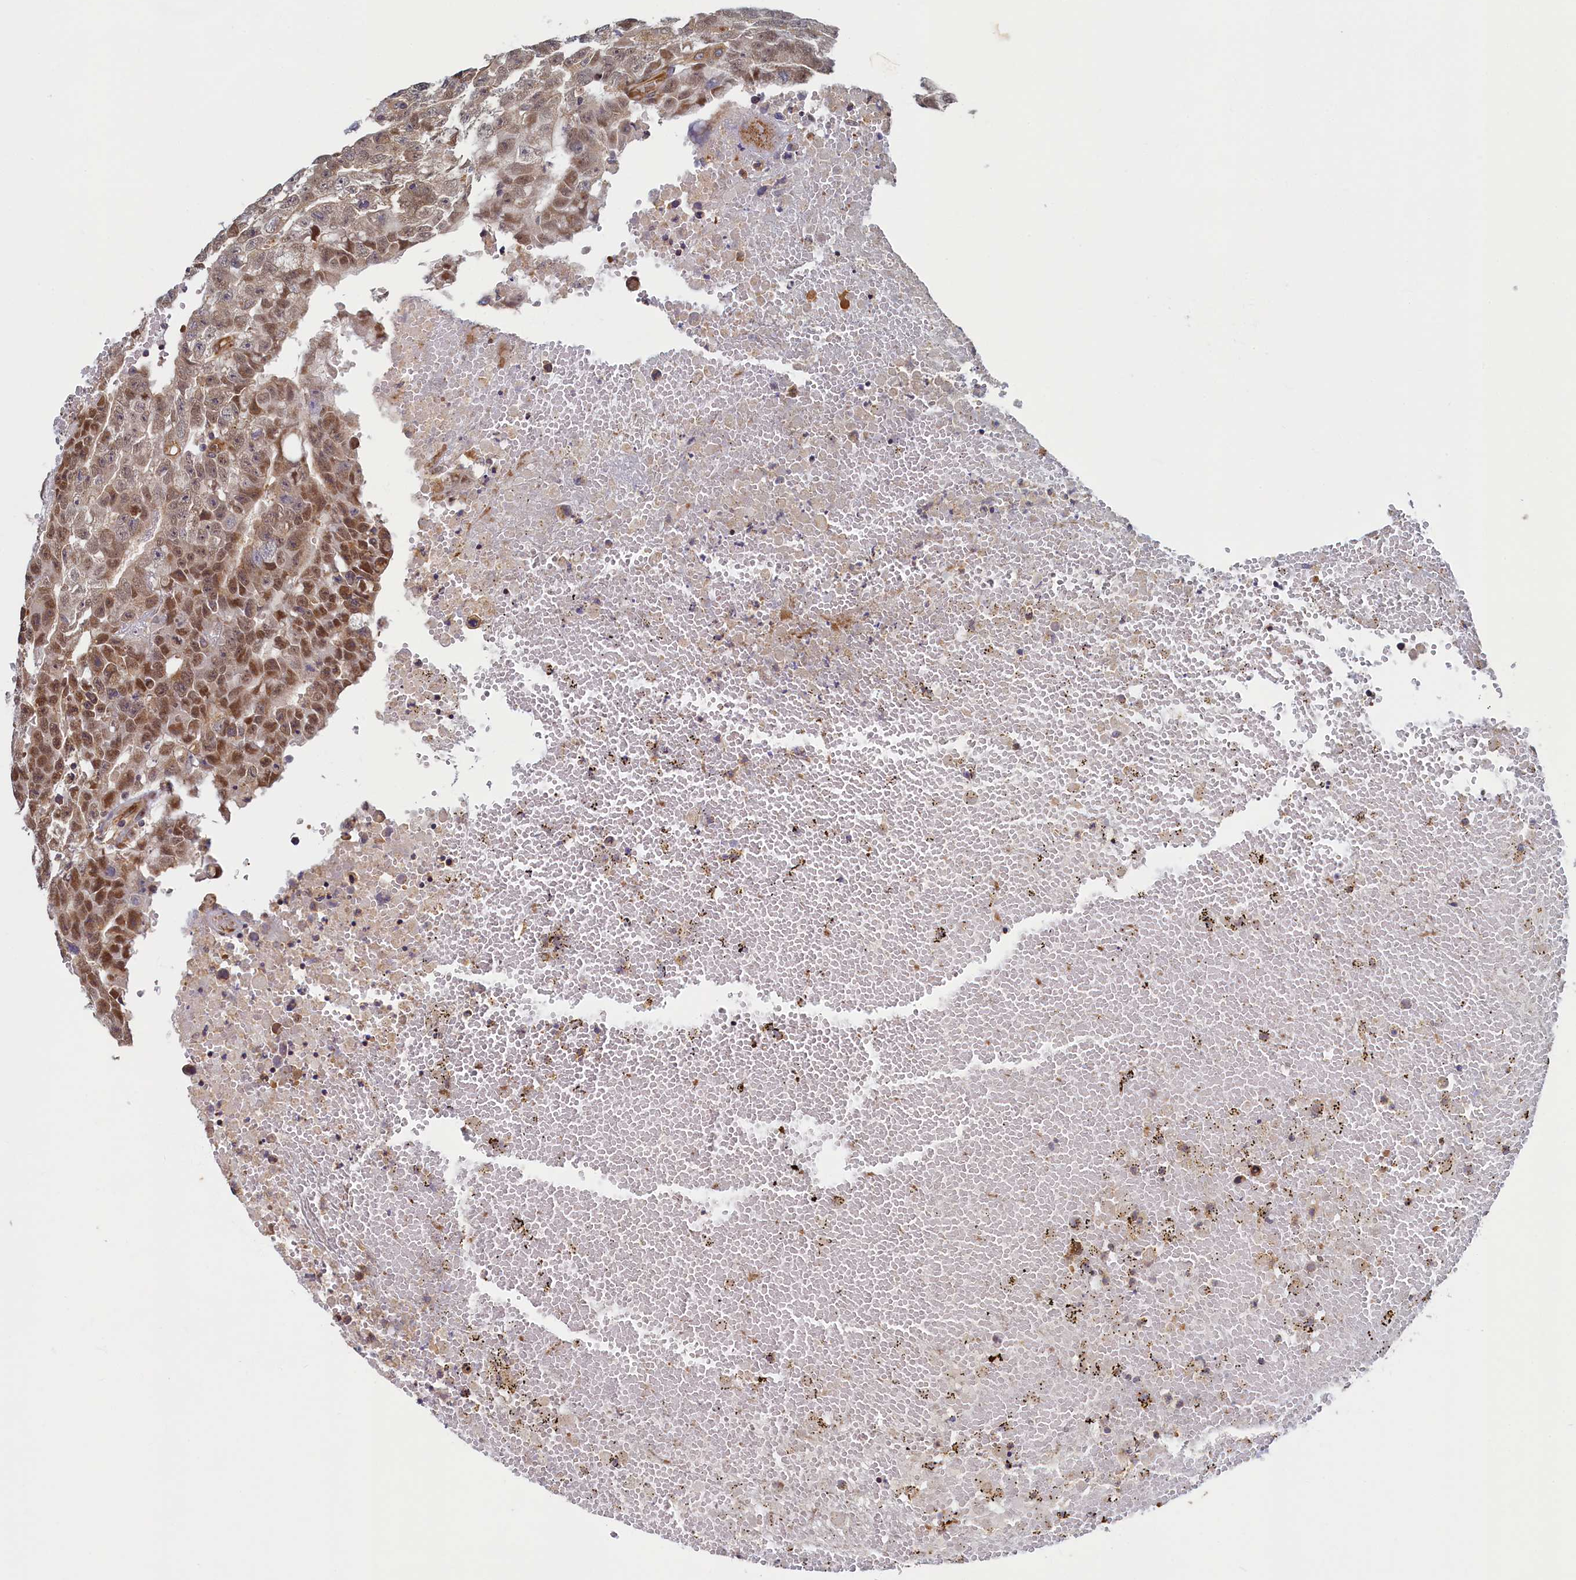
{"staining": {"intensity": "moderate", "quantity": ">75%", "location": "cytoplasmic/membranous,nuclear"}, "tissue": "testis cancer", "cell_type": "Tumor cells", "image_type": "cancer", "snomed": [{"axis": "morphology", "description": "Carcinoma, Embryonal, NOS"}, {"axis": "topography", "description": "Testis"}], "caption": "DAB (3,3'-diaminobenzidine) immunohistochemical staining of human testis cancer demonstrates moderate cytoplasmic/membranous and nuclear protein expression in approximately >75% of tumor cells. (DAB (3,3'-diaminobenzidine) IHC, brown staining for protein, blue staining for nuclei).", "gene": "STX12", "patient": {"sex": "male", "age": 25}}